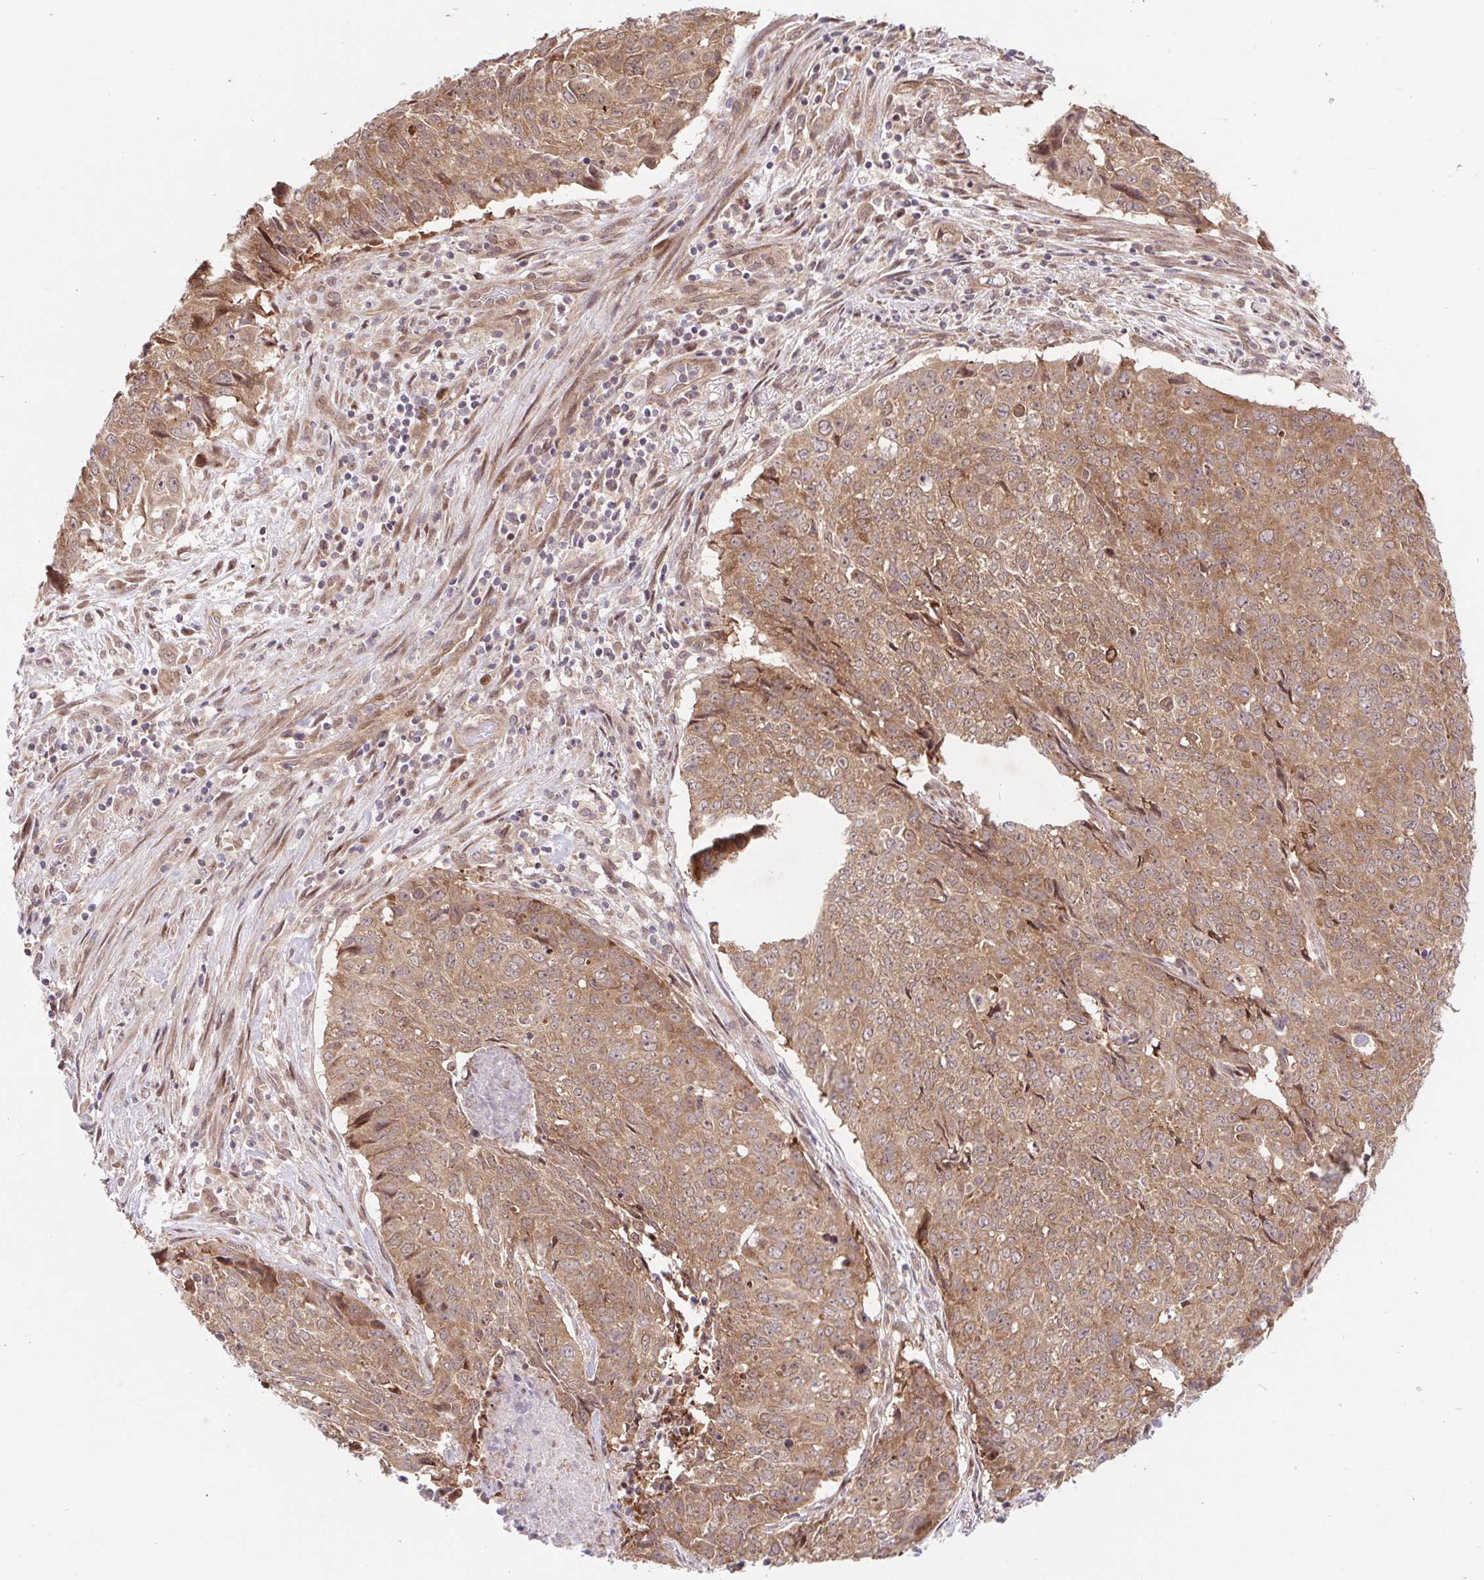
{"staining": {"intensity": "moderate", "quantity": ">75%", "location": "cytoplasmic/membranous,nuclear"}, "tissue": "lung cancer", "cell_type": "Tumor cells", "image_type": "cancer", "snomed": [{"axis": "morphology", "description": "Normal tissue, NOS"}, {"axis": "morphology", "description": "Squamous cell carcinoma, NOS"}, {"axis": "topography", "description": "Bronchus"}, {"axis": "topography", "description": "Lung"}], "caption": "Immunohistochemical staining of human lung squamous cell carcinoma reveals medium levels of moderate cytoplasmic/membranous and nuclear positivity in approximately >75% of tumor cells.", "gene": "HFE", "patient": {"sex": "male", "age": 64}}